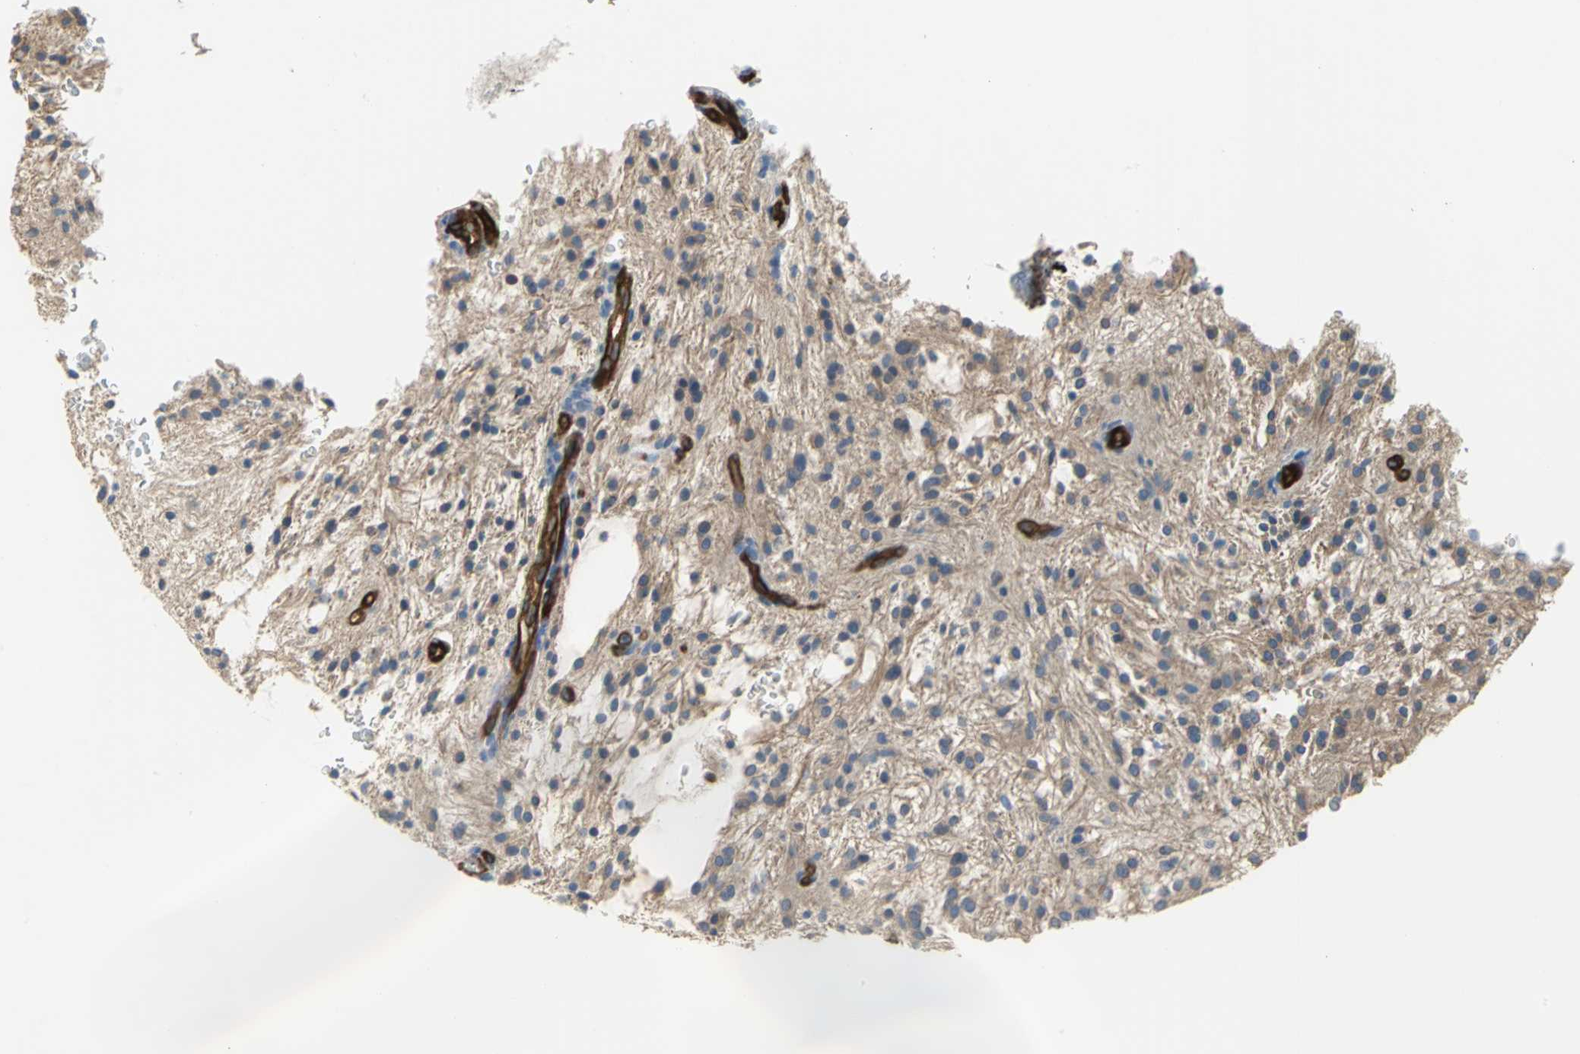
{"staining": {"intensity": "moderate", "quantity": ">75%", "location": "cytoplasmic/membranous"}, "tissue": "glioma", "cell_type": "Tumor cells", "image_type": "cancer", "snomed": [{"axis": "morphology", "description": "Glioma, malignant, NOS"}, {"axis": "topography", "description": "Cerebellum"}], "caption": "Glioma stained for a protein shows moderate cytoplasmic/membranous positivity in tumor cells.", "gene": "FLNB", "patient": {"sex": "female", "age": 10}}